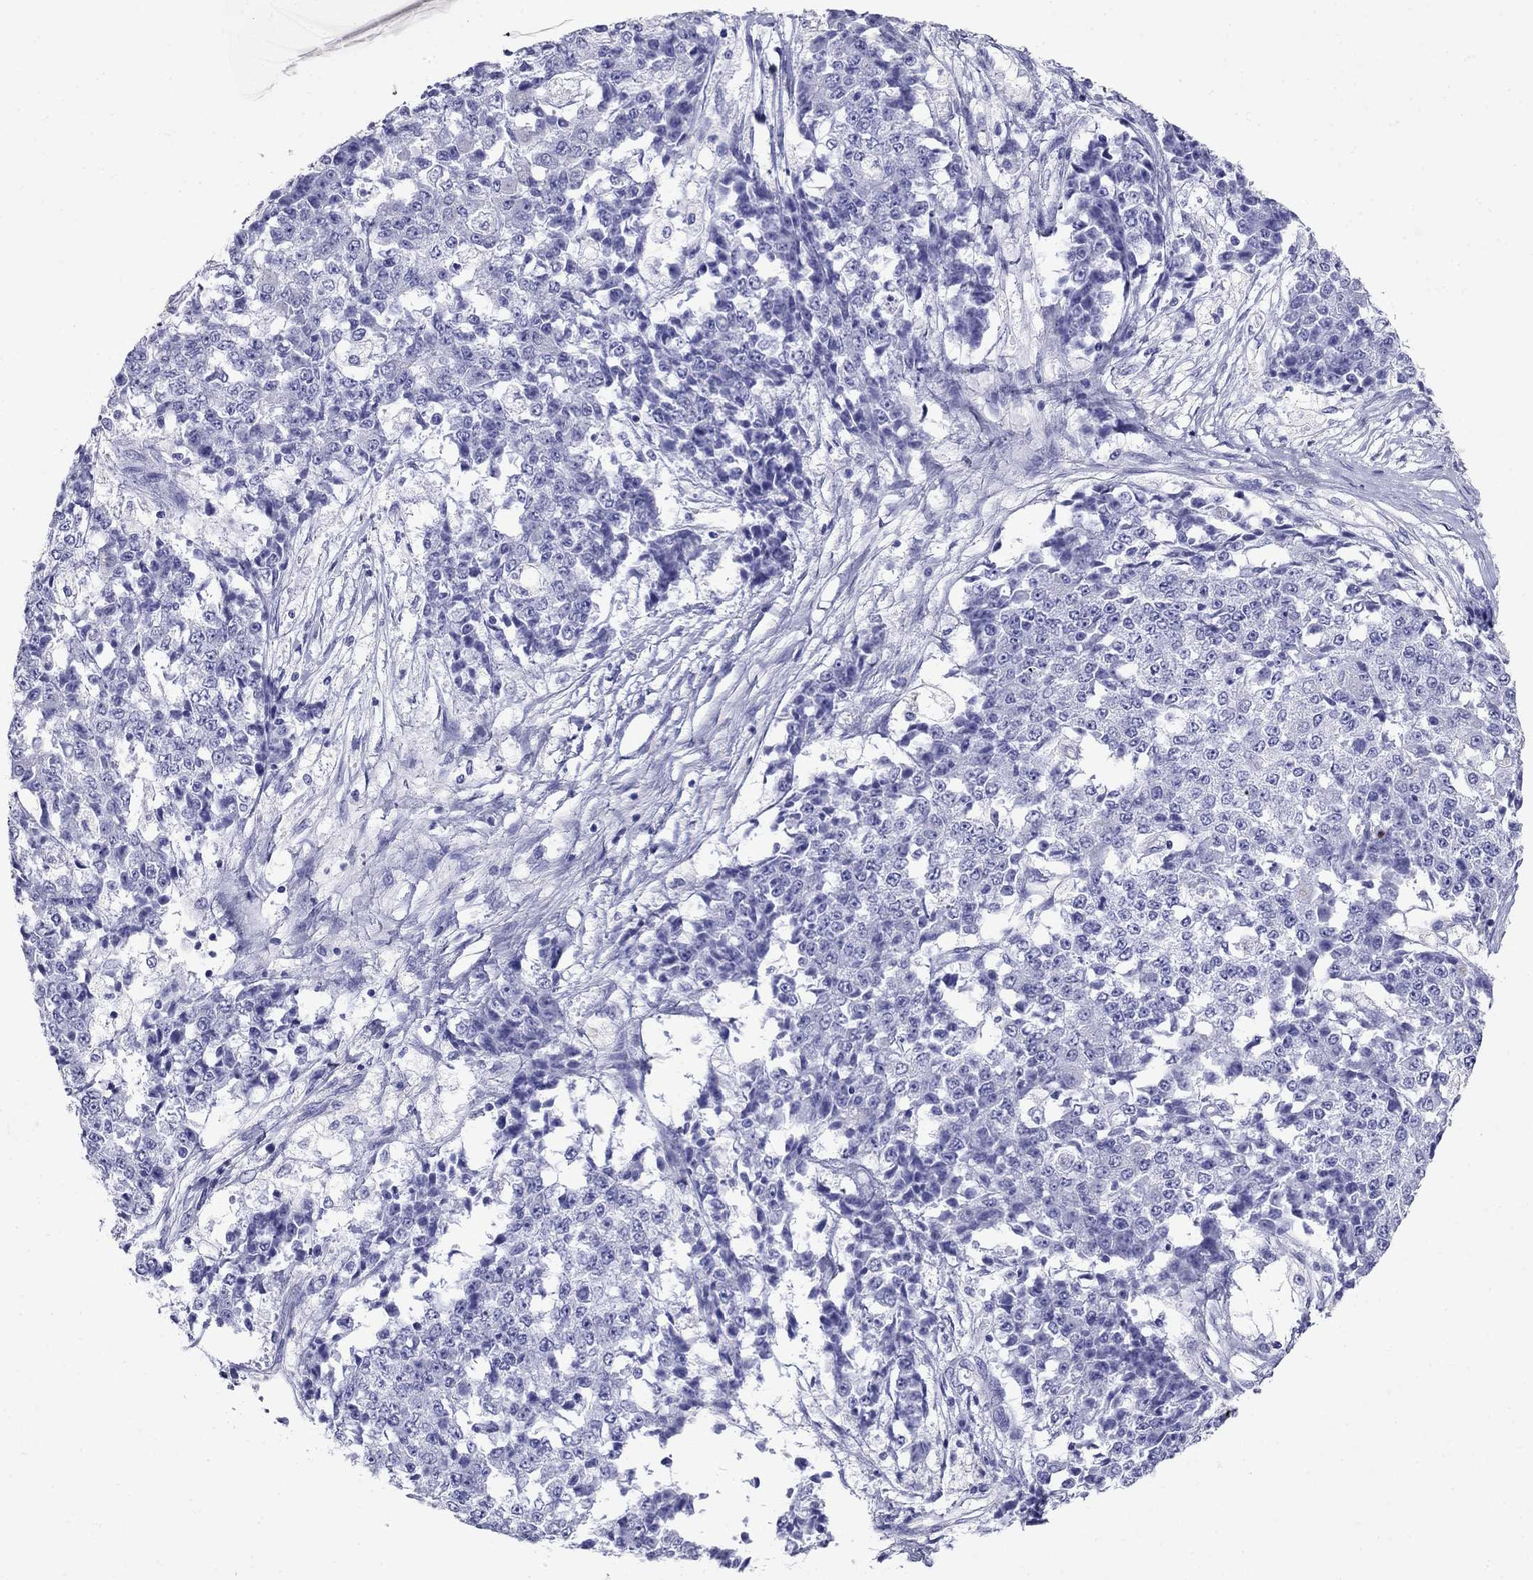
{"staining": {"intensity": "negative", "quantity": "none", "location": "none"}, "tissue": "ovarian cancer", "cell_type": "Tumor cells", "image_type": "cancer", "snomed": [{"axis": "morphology", "description": "Carcinoma, endometroid"}, {"axis": "topography", "description": "Ovary"}], "caption": "Immunohistochemical staining of endometroid carcinoma (ovarian) displays no significant staining in tumor cells.", "gene": "PPP1R36", "patient": {"sex": "female", "age": 42}}